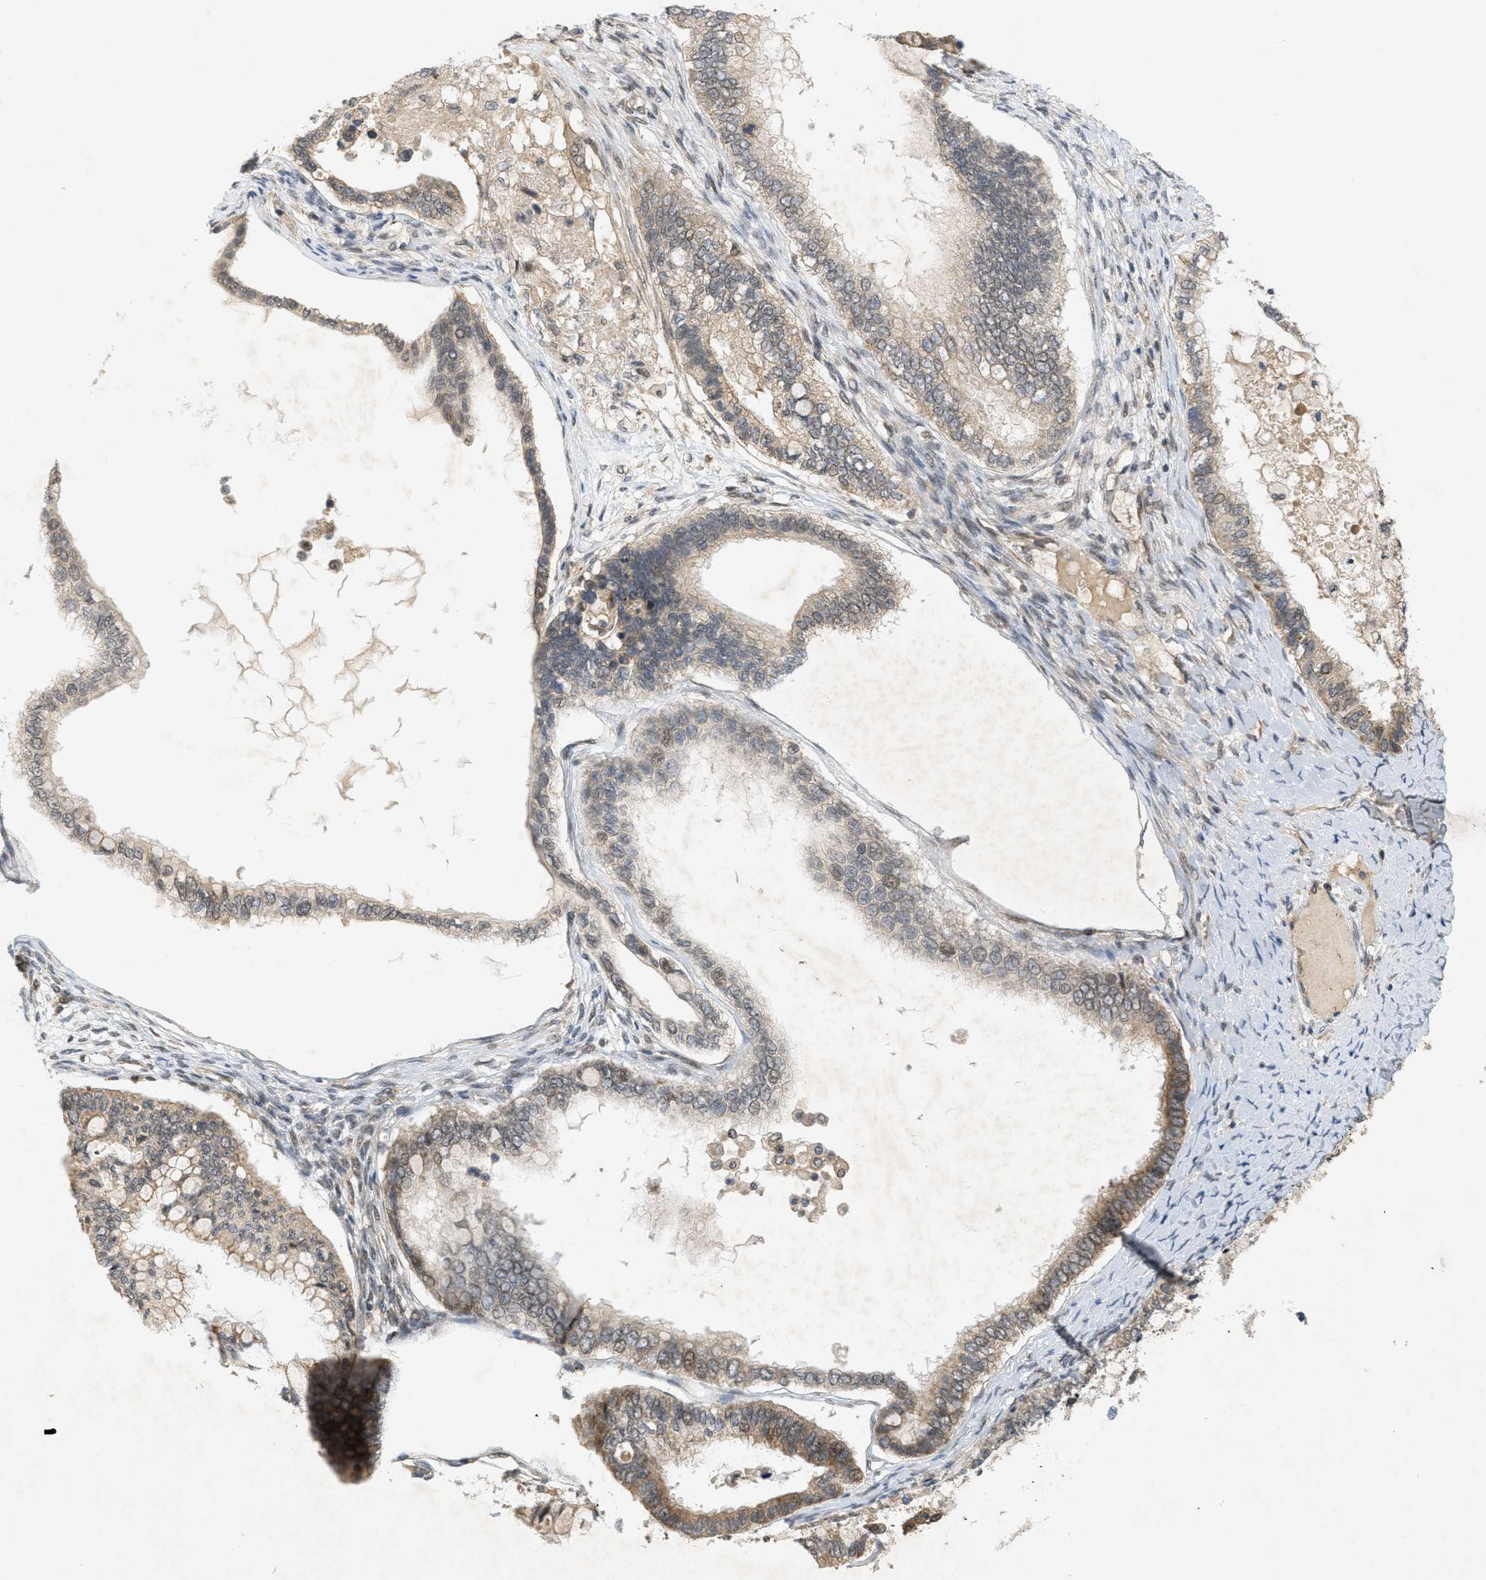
{"staining": {"intensity": "weak", "quantity": "<25%", "location": "cytoplasmic/membranous,nuclear"}, "tissue": "ovarian cancer", "cell_type": "Tumor cells", "image_type": "cancer", "snomed": [{"axis": "morphology", "description": "Cystadenocarcinoma, mucinous, NOS"}, {"axis": "topography", "description": "Ovary"}], "caption": "IHC micrograph of neoplastic tissue: human ovarian cancer (mucinous cystadenocarcinoma) stained with DAB (3,3'-diaminobenzidine) reveals no significant protein expression in tumor cells.", "gene": "PRKD1", "patient": {"sex": "female", "age": 80}}